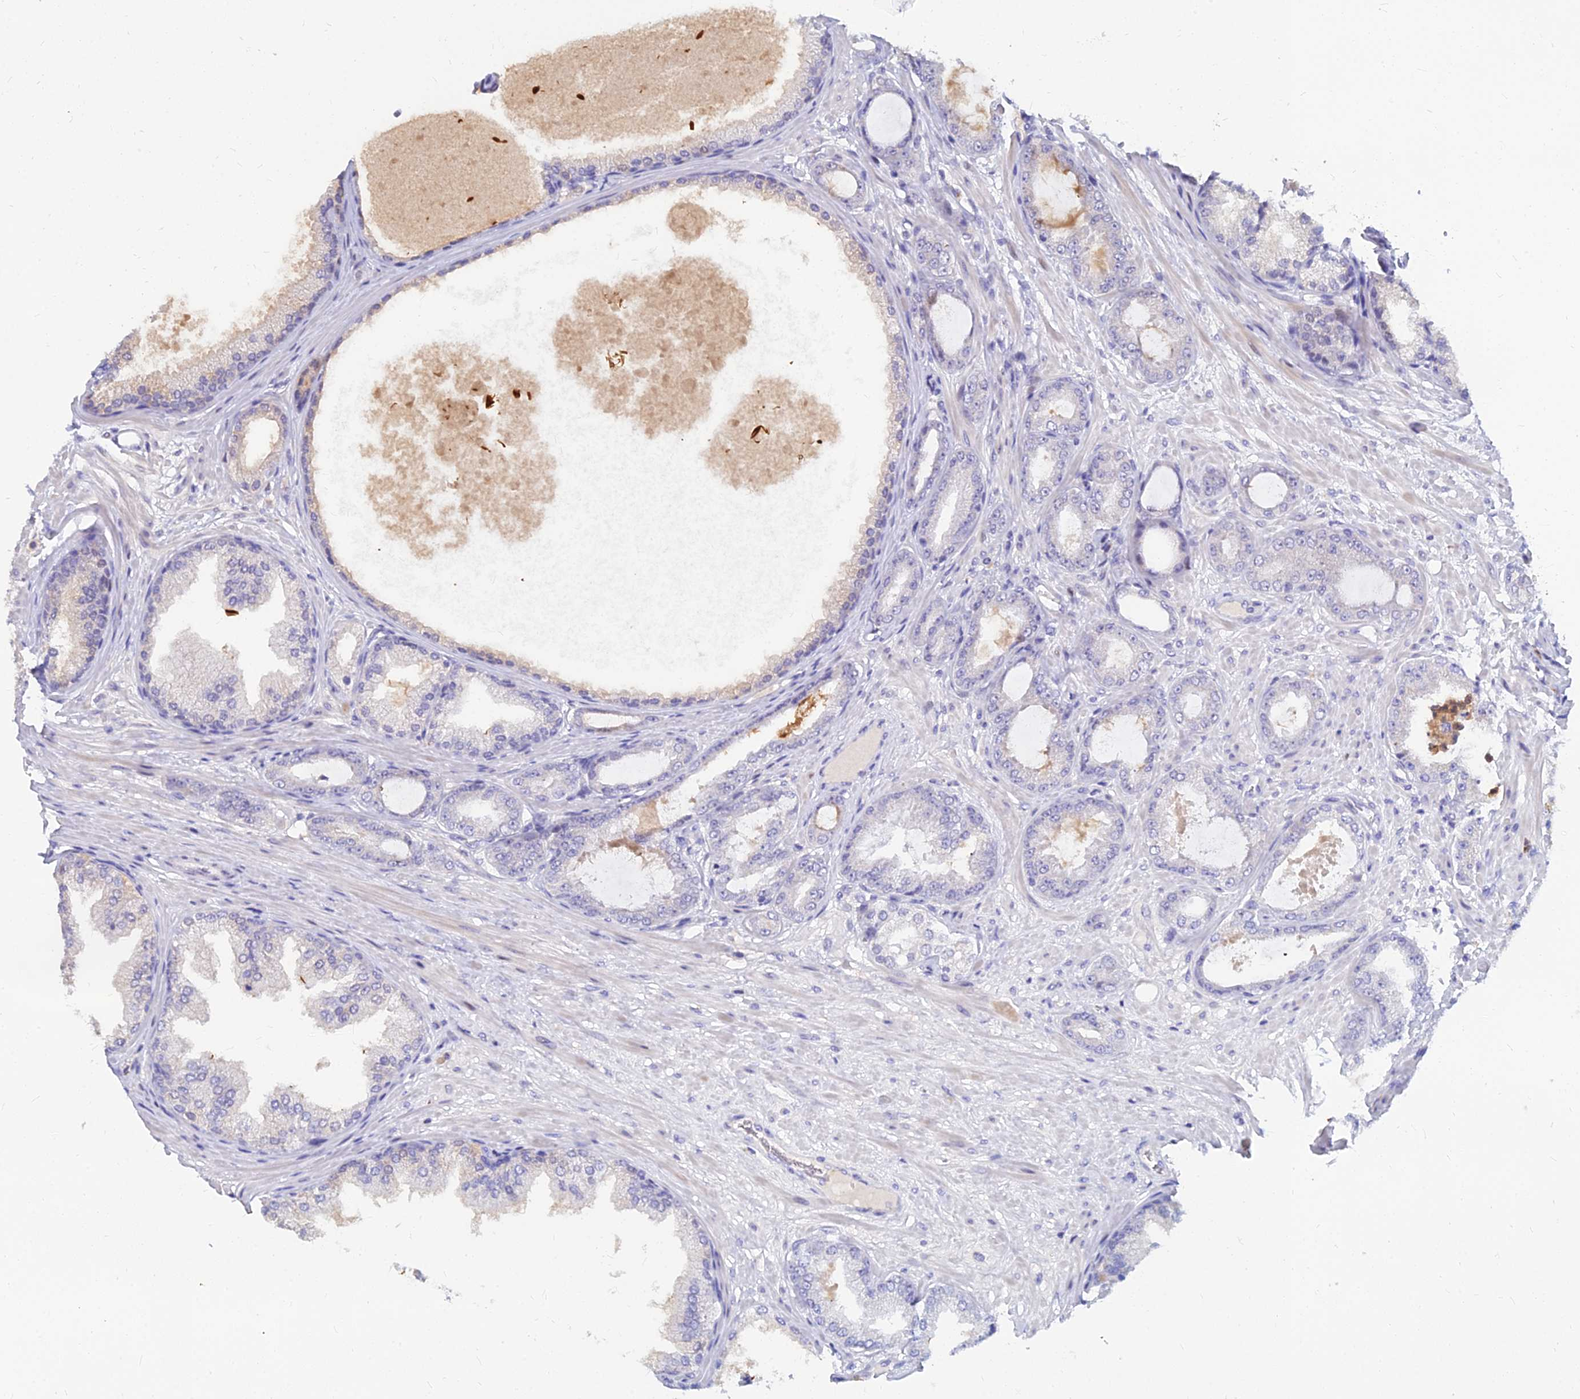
{"staining": {"intensity": "negative", "quantity": "none", "location": "none"}, "tissue": "prostate cancer", "cell_type": "Tumor cells", "image_type": "cancer", "snomed": [{"axis": "morphology", "description": "Adenocarcinoma, Low grade"}, {"axis": "topography", "description": "Prostate"}], "caption": "The photomicrograph displays no staining of tumor cells in prostate cancer. (Immunohistochemistry, brightfield microscopy, high magnification).", "gene": "GOLGA6D", "patient": {"sex": "male", "age": 63}}